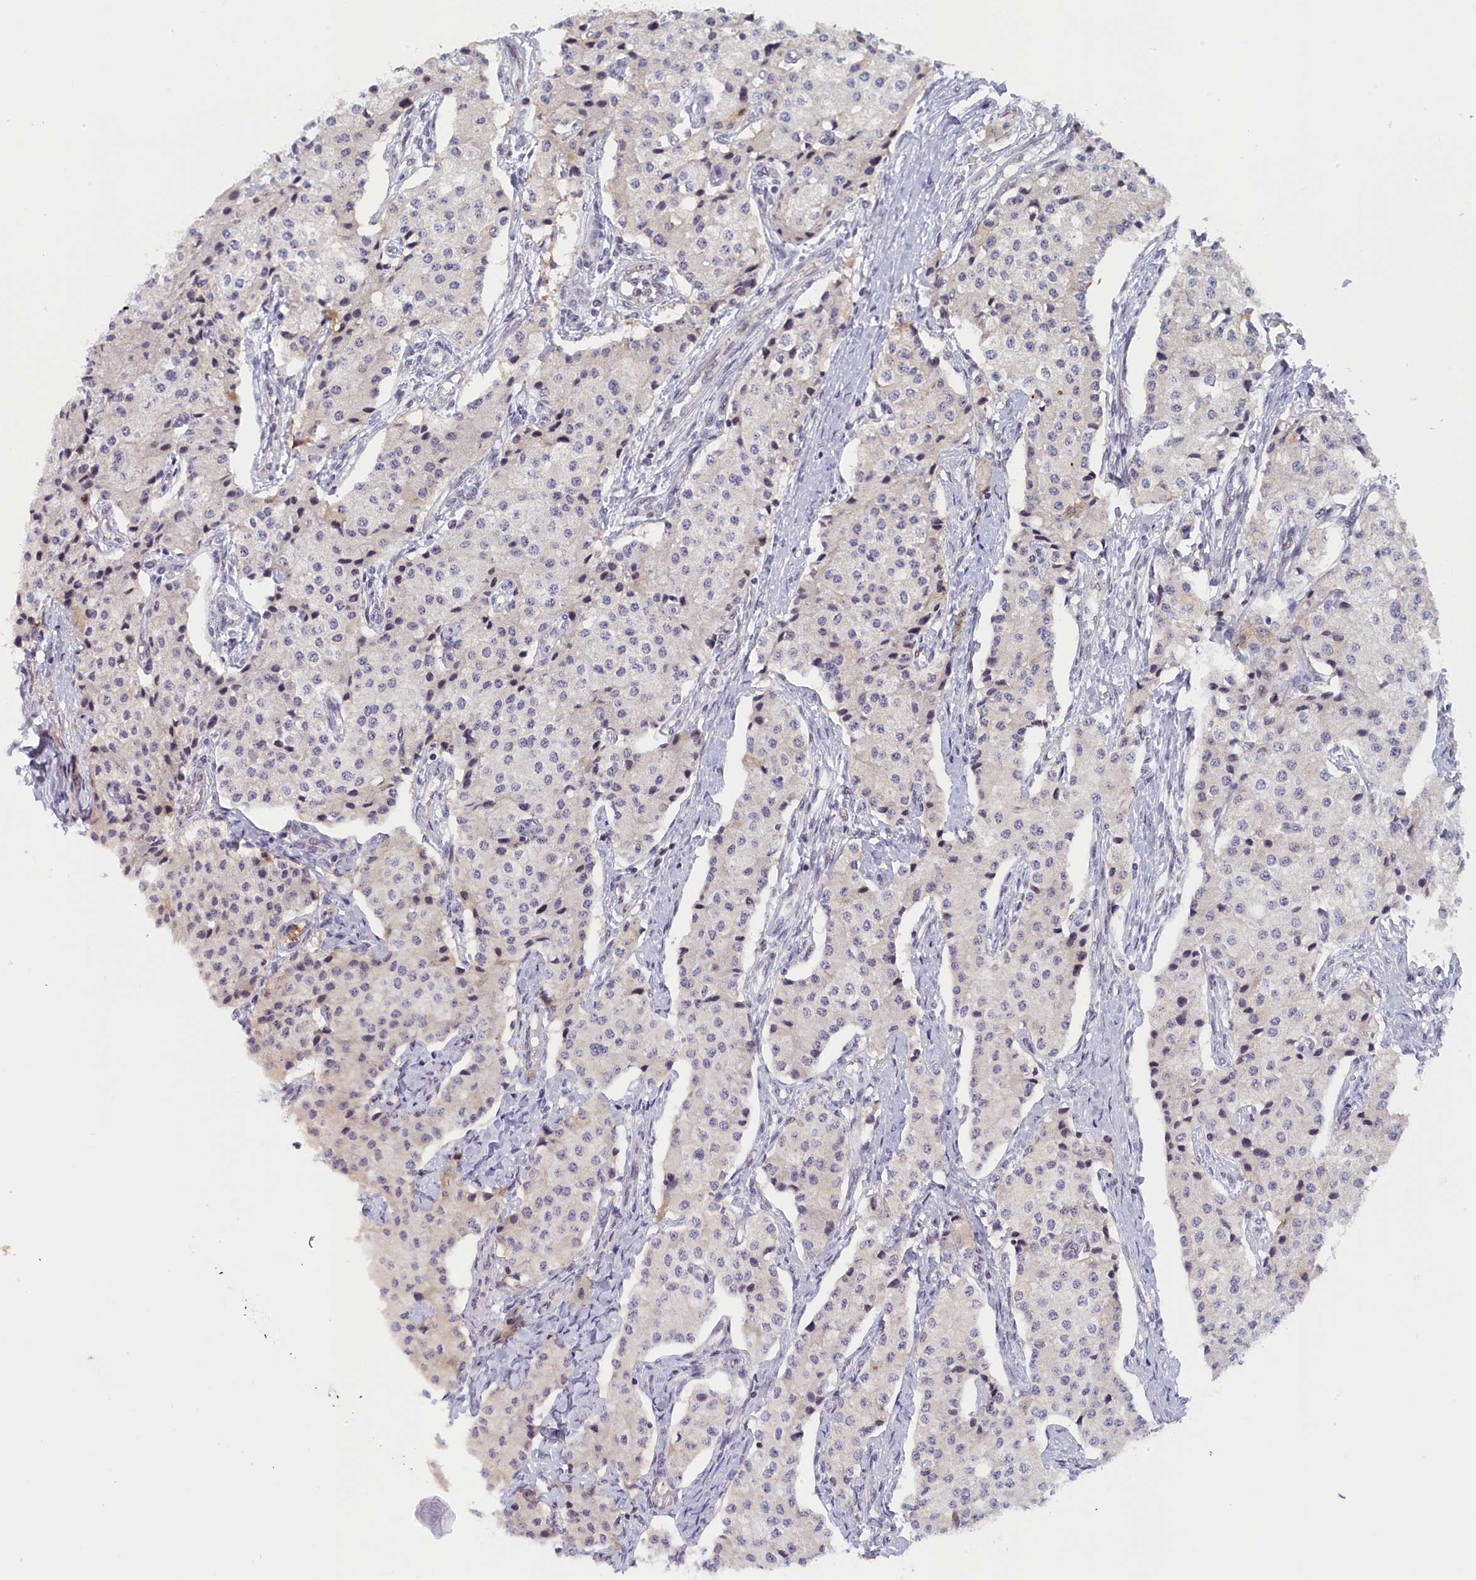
{"staining": {"intensity": "negative", "quantity": "none", "location": "none"}, "tissue": "carcinoid", "cell_type": "Tumor cells", "image_type": "cancer", "snomed": [{"axis": "morphology", "description": "Carcinoid, malignant, NOS"}, {"axis": "topography", "description": "Colon"}], "caption": "Malignant carcinoid was stained to show a protein in brown. There is no significant expression in tumor cells. (DAB IHC with hematoxylin counter stain).", "gene": "SEC31B", "patient": {"sex": "female", "age": 52}}